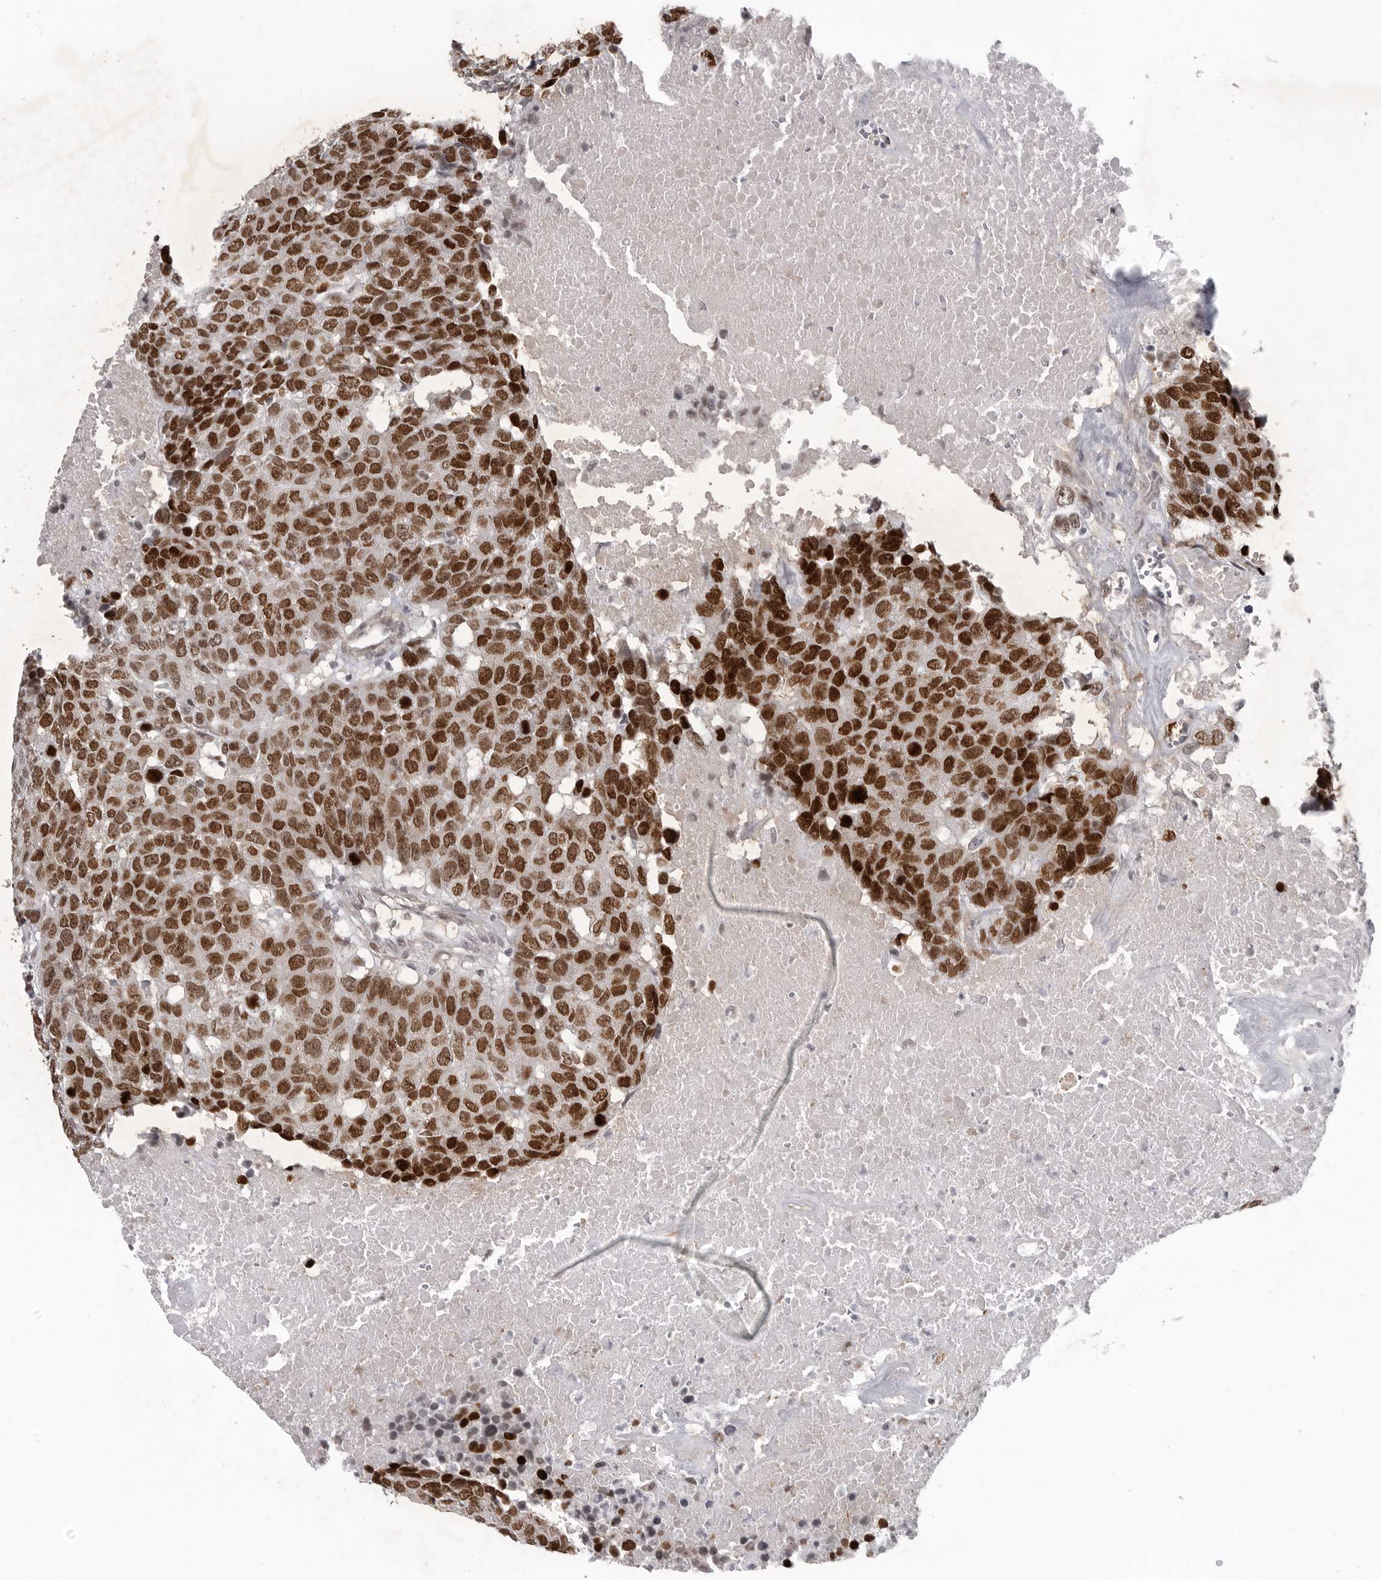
{"staining": {"intensity": "strong", "quantity": ">75%", "location": "nuclear"}, "tissue": "head and neck cancer", "cell_type": "Tumor cells", "image_type": "cancer", "snomed": [{"axis": "morphology", "description": "Squamous cell carcinoma, NOS"}, {"axis": "topography", "description": "Head-Neck"}], "caption": "Immunohistochemical staining of head and neck squamous cell carcinoma reveals high levels of strong nuclear staining in about >75% of tumor cells.", "gene": "HMGN3", "patient": {"sex": "male", "age": 66}}